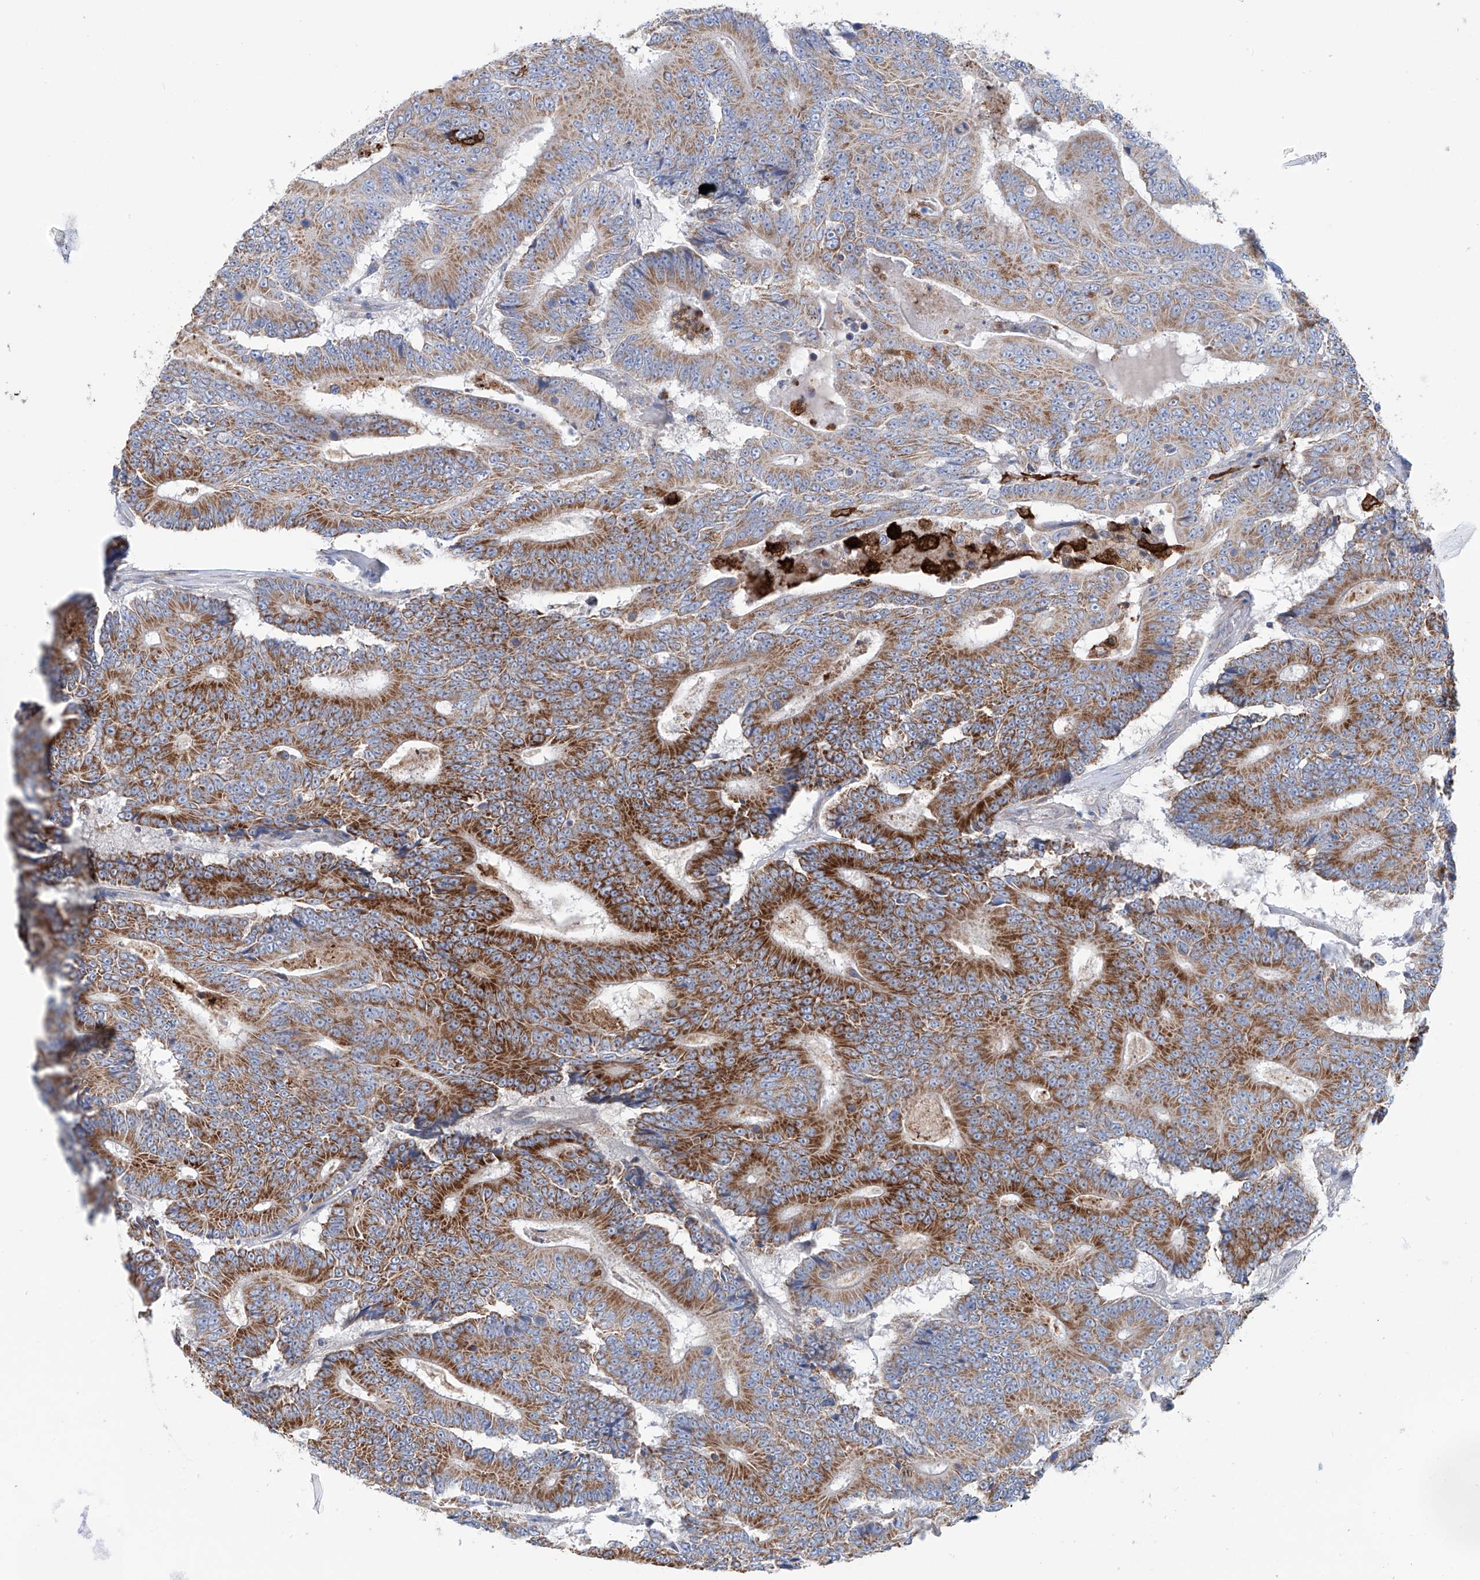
{"staining": {"intensity": "strong", "quantity": ">75%", "location": "cytoplasmic/membranous"}, "tissue": "colorectal cancer", "cell_type": "Tumor cells", "image_type": "cancer", "snomed": [{"axis": "morphology", "description": "Adenocarcinoma, NOS"}, {"axis": "topography", "description": "Colon"}], "caption": "Tumor cells demonstrate high levels of strong cytoplasmic/membranous staining in approximately >75% of cells in colorectal adenocarcinoma.", "gene": "ALDH6A1", "patient": {"sex": "male", "age": 83}}